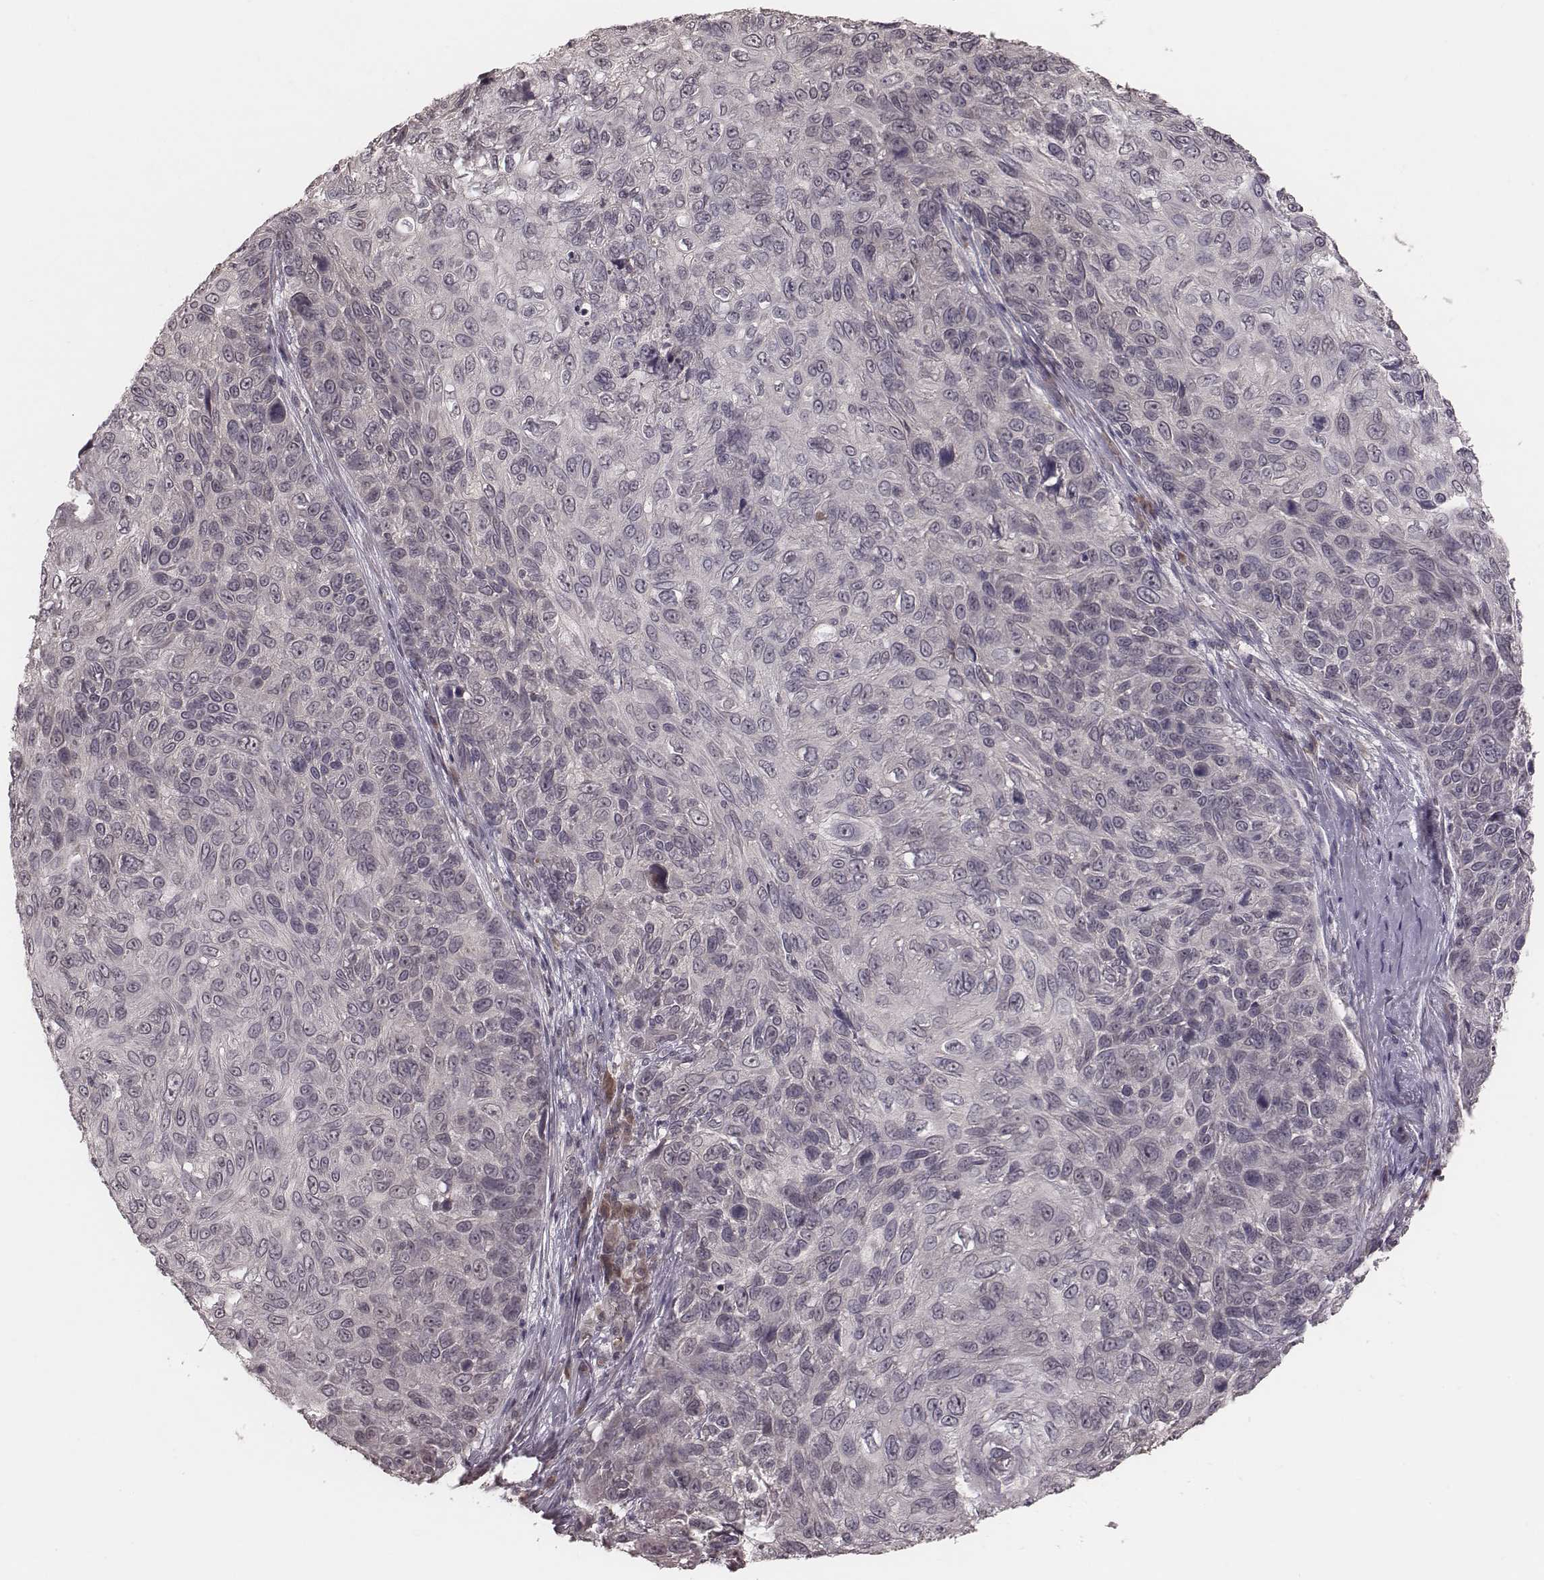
{"staining": {"intensity": "negative", "quantity": "none", "location": "none"}, "tissue": "skin cancer", "cell_type": "Tumor cells", "image_type": "cancer", "snomed": [{"axis": "morphology", "description": "Squamous cell carcinoma, NOS"}, {"axis": "topography", "description": "Skin"}], "caption": "Immunohistochemistry of skin cancer (squamous cell carcinoma) shows no staining in tumor cells.", "gene": "IL5", "patient": {"sex": "male", "age": 92}}